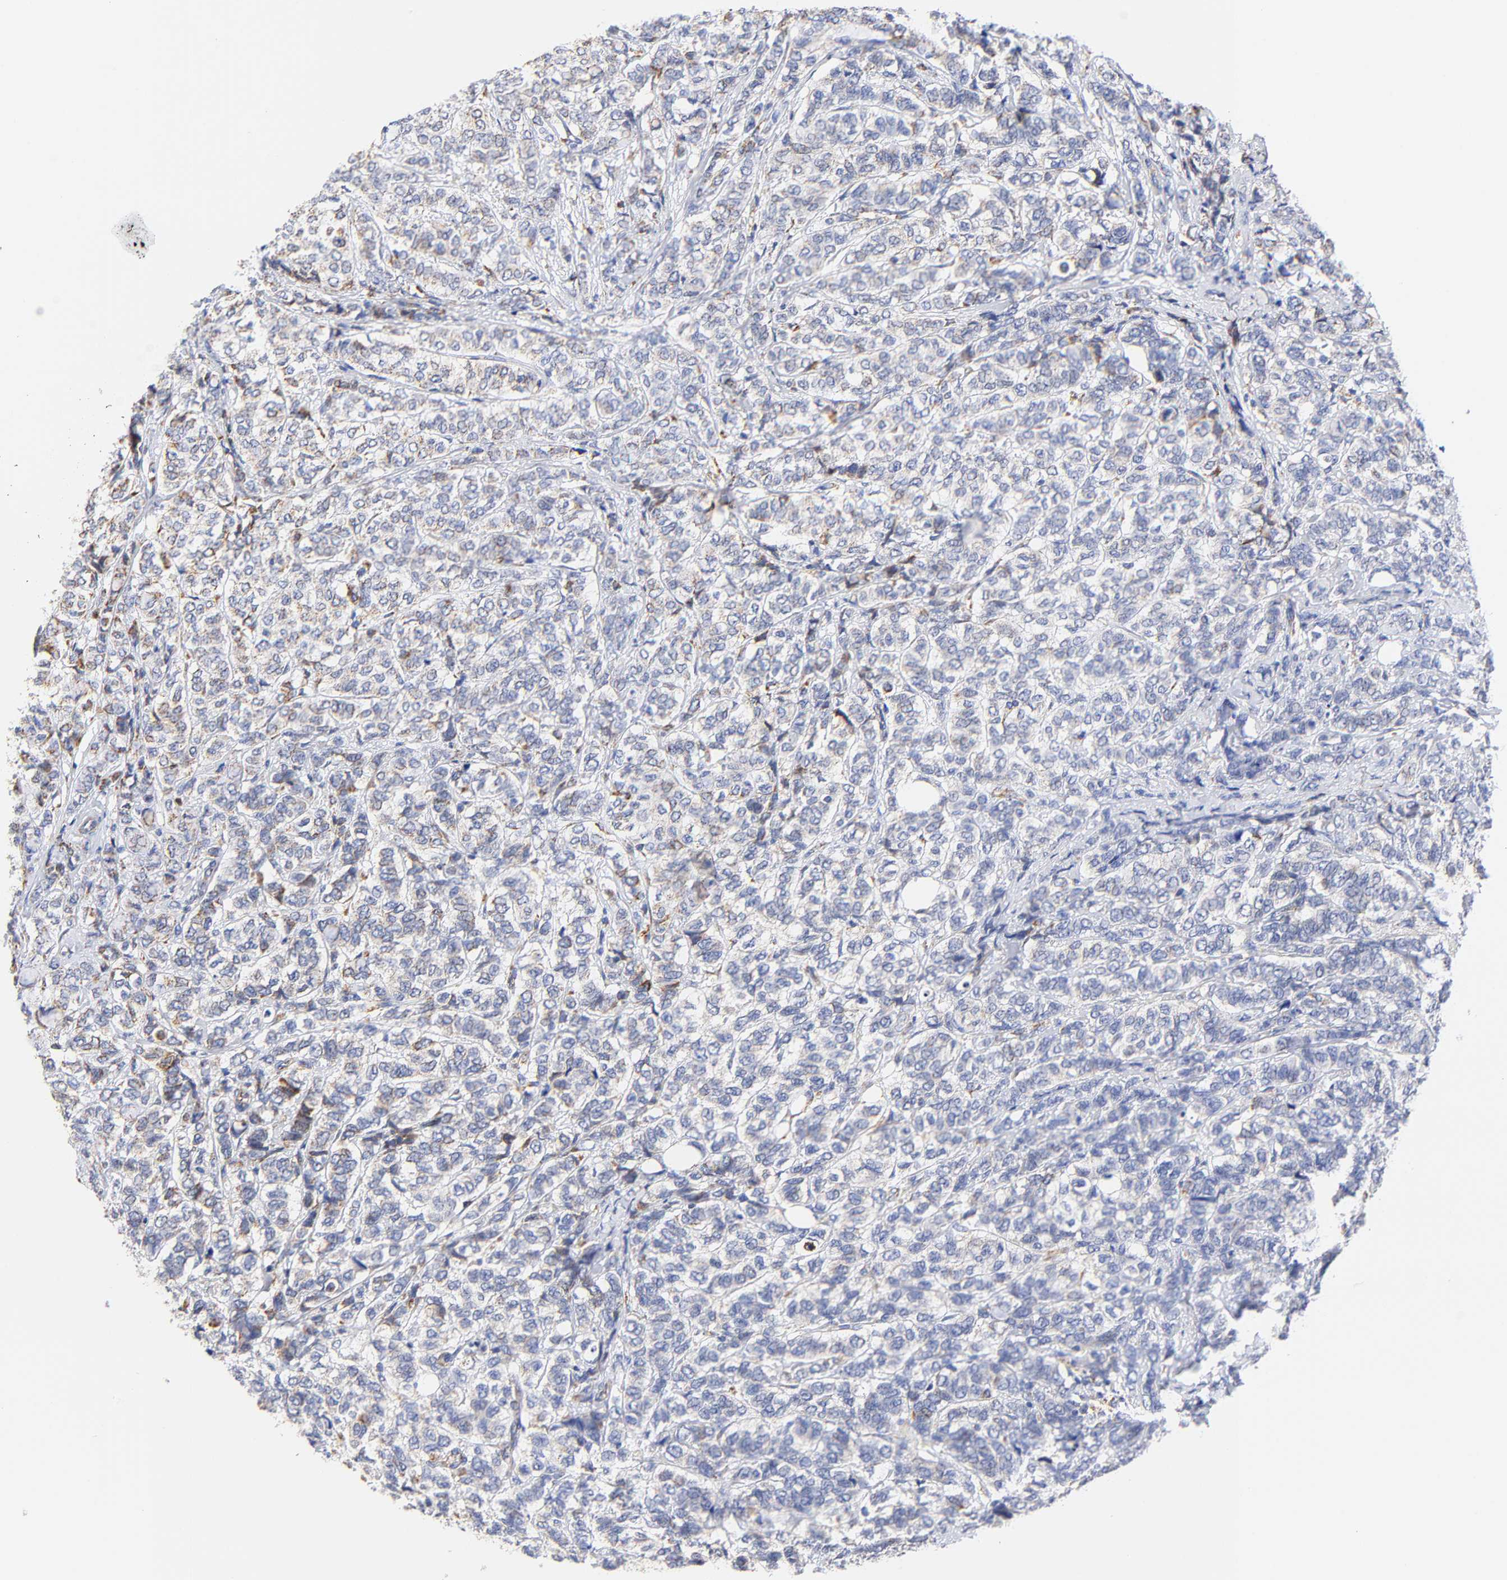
{"staining": {"intensity": "moderate", "quantity": "<25%", "location": "cytoplasmic/membranous"}, "tissue": "breast cancer", "cell_type": "Tumor cells", "image_type": "cancer", "snomed": [{"axis": "morphology", "description": "Lobular carcinoma"}, {"axis": "topography", "description": "Breast"}], "caption": "High-magnification brightfield microscopy of lobular carcinoma (breast) stained with DAB (3,3'-diaminobenzidine) (brown) and counterstained with hematoxylin (blue). tumor cells exhibit moderate cytoplasmic/membranous staining is seen in approximately<25% of cells. (DAB (3,3'-diaminobenzidine) IHC, brown staining for protein, blue staining for nuclei).", "gene": "ATP5F1D", "patient": {"sex": "female", "age": 60}}